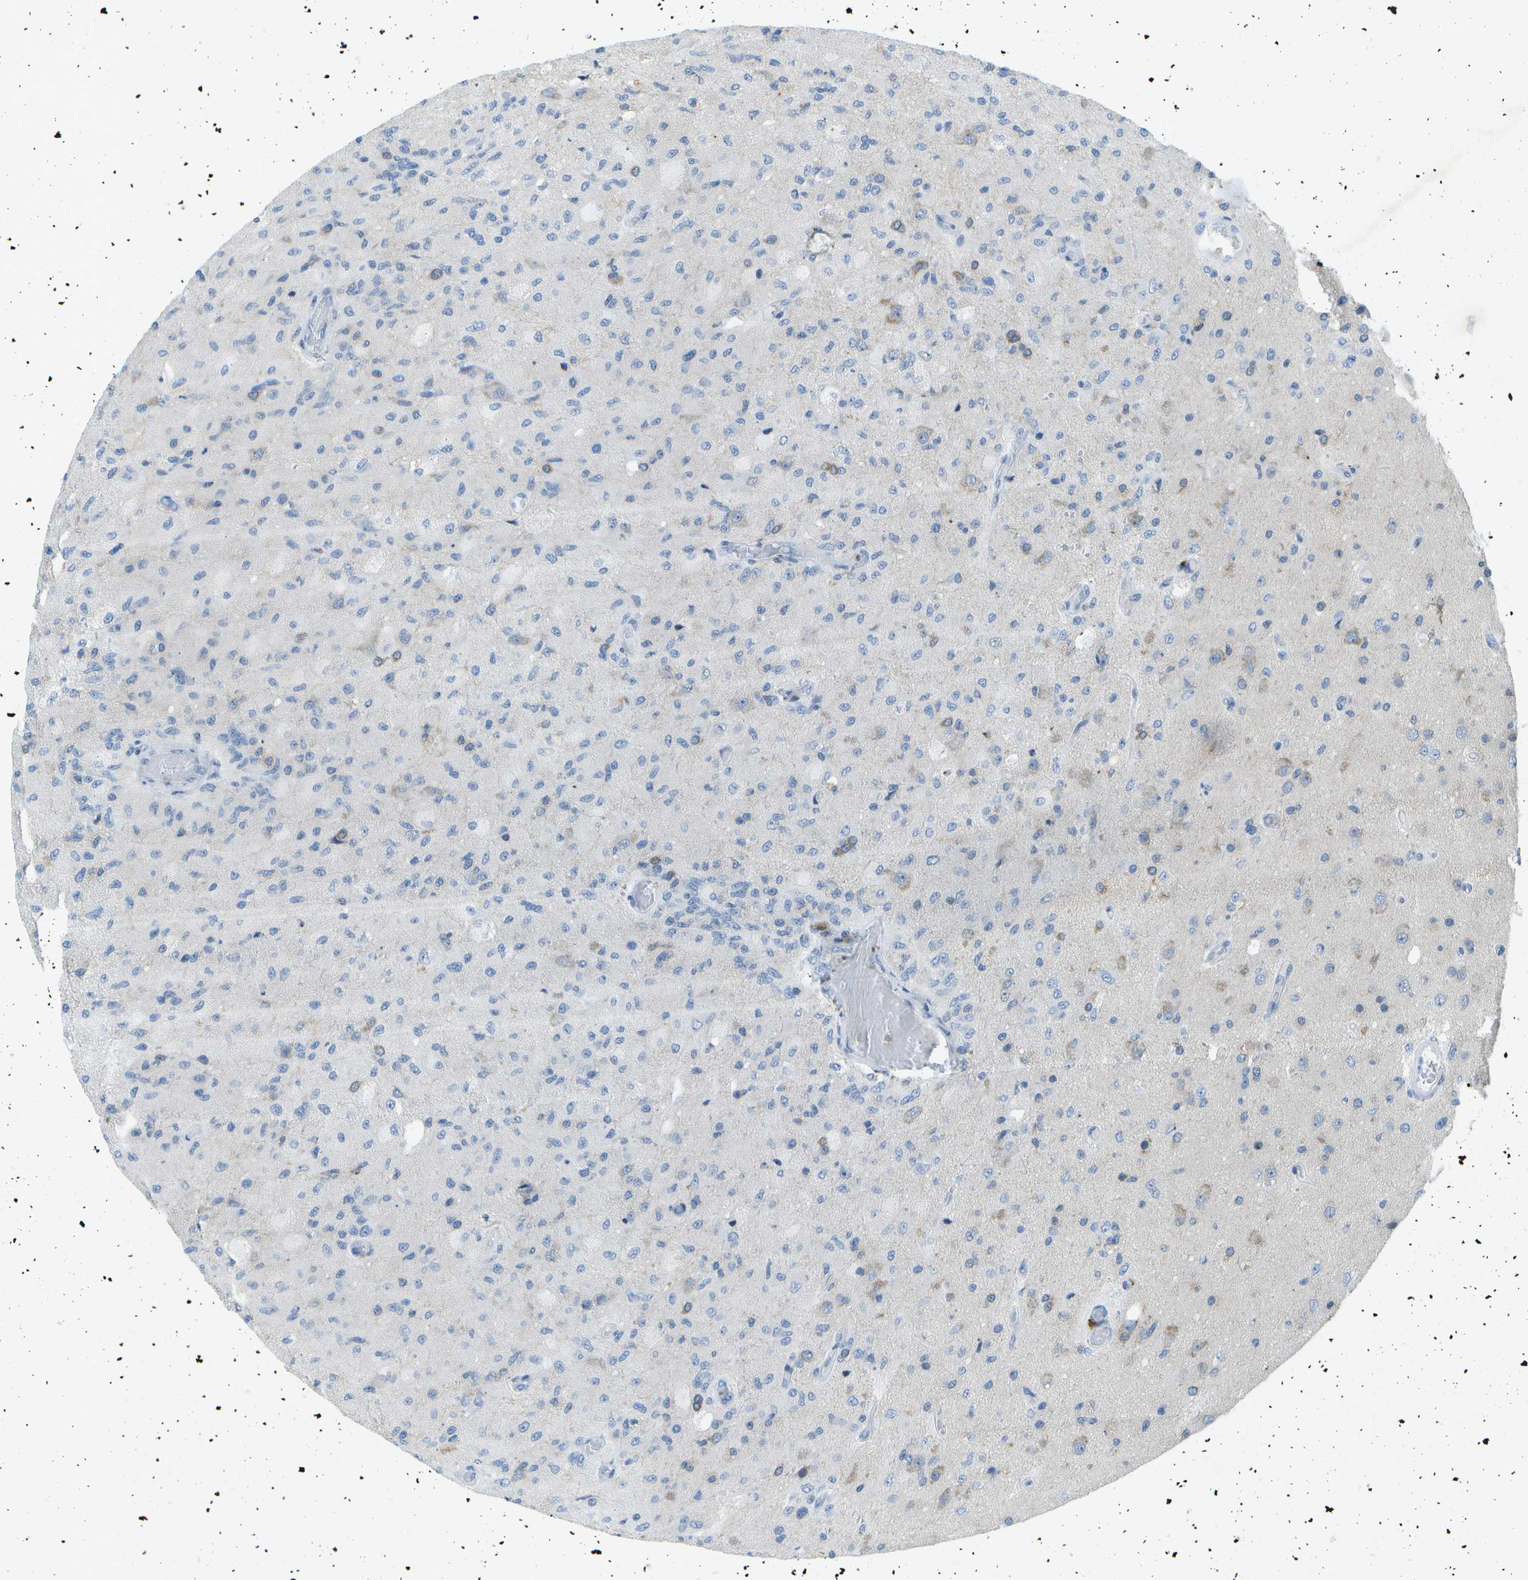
{"staining": {"intensity": "weak", "quantity": "<25%", "location": "cytoplasmic/membranous"}, "tissue": "glioma", "cell_type": "Tumor cells", "image_type": "cancer", "snomed": [{"axis": "morphology", "description": "Normal tissue, NOS"}, {"axis": "morphology", "description": "Glioma, malignant, High grade"}, {"axis": "topography", "description": "Cerebral cortex"}], "caption": "A micrograph of human glioma is negative for staining in tumor cells. (DAB (3,3'-diaminobenzidine) immunohistochemistry, high magnification).", "gene": "WNK2", "patient": {"sex": "male", "age": 77}}